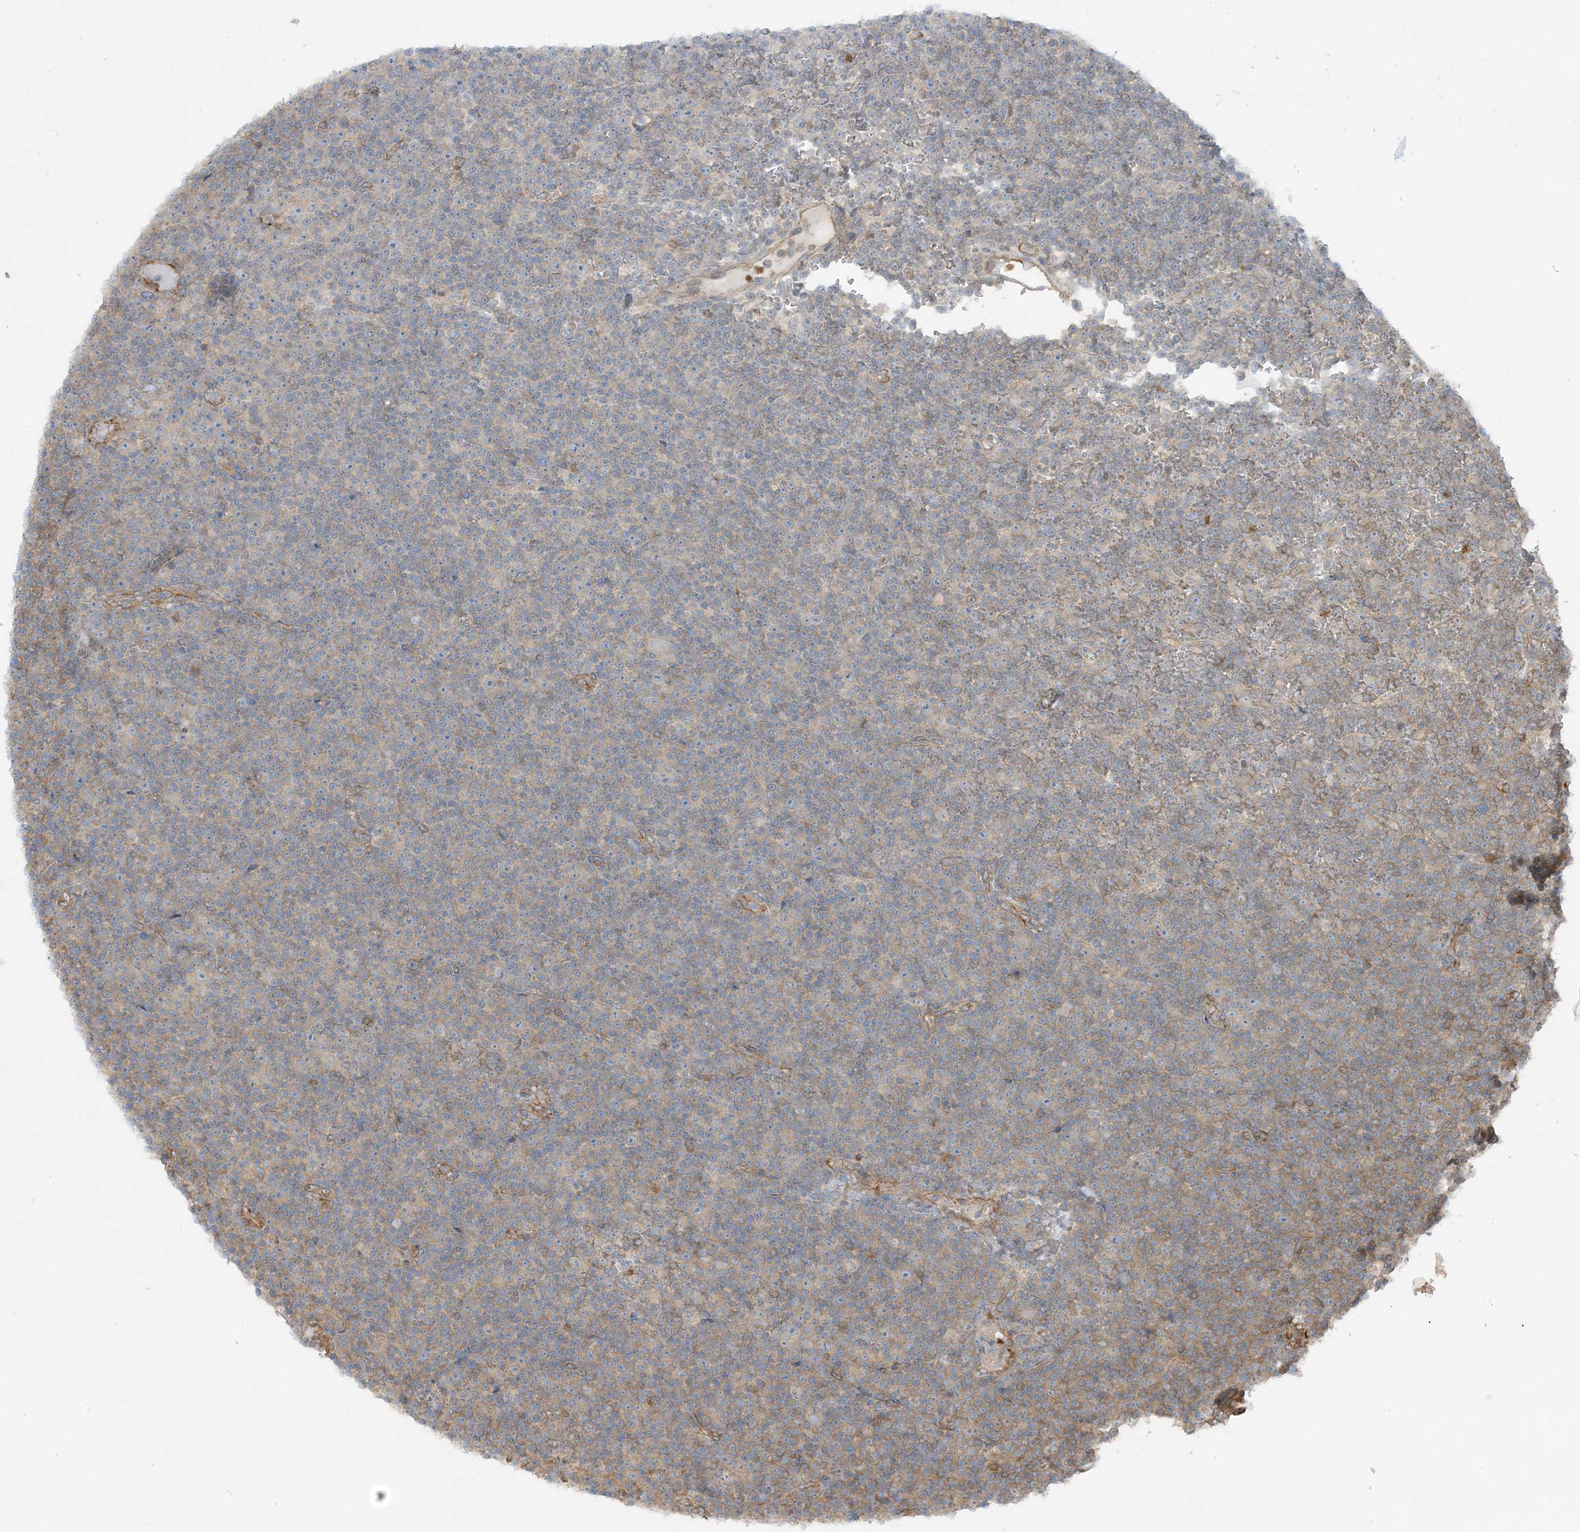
{"staining": {"intensity": "weak", "quantity": "25%-75%", "location": "cytoplasmic/membranous"}, "tissue": "lymphoma", "cell_type": "Tumor cells", "image_type": "cancer", "snomed": [{"axis": "morphology", "description": "Malignant lymphoma, non-Hodgkin's type, Low grade"}, {"axis": "topography", "description": "Lymph node"}], "caption": "Immunohistochemical staining of human malignant lymphoma, non-Hodgkin's type (low-grade) demonstrates low levels of weak cytoplasmic/membranous staining in approximately 25%-75% of tumor cells.", "gene": "ICMT", "patient": {"sex": "female", "age": 67}}